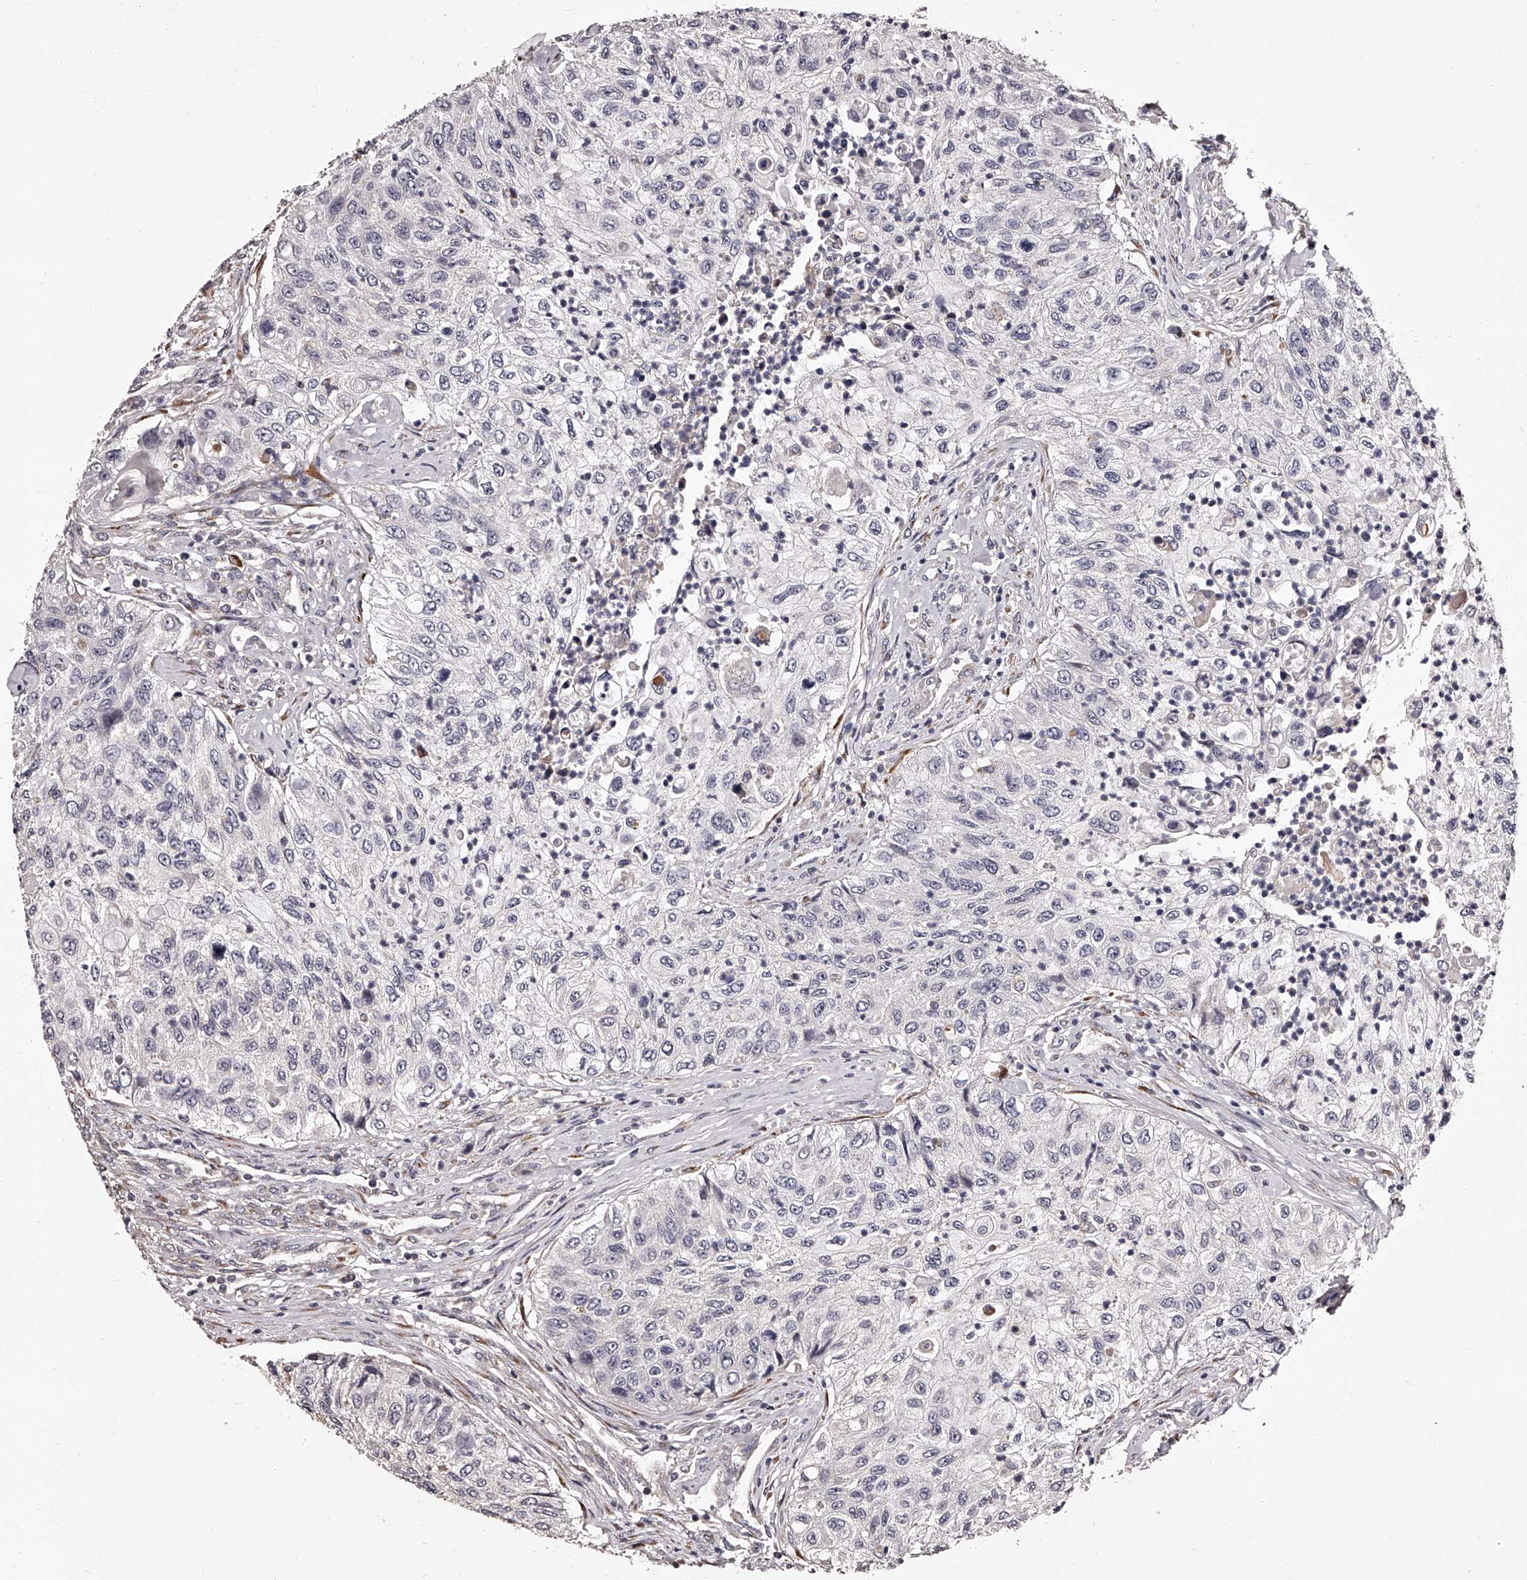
{"staining": {"intensity": "negative", "quantity": "none", "location": "none"}, "tissue": "urothelial cancer", "cell_type": "Tumor cells", "image_type": "cancer", "snomed": [{"axis": "morphology", "description": "Urothelial carcinoma, High grade"}, {"axis": "topography", "description": "Urinary bladder"}], "caption": "There is no significant expression in tumor cells of urothelial carcinoma (high-grade).", "gene": "RSC1A1", "patient": {"sex": "female", "age": 60}}